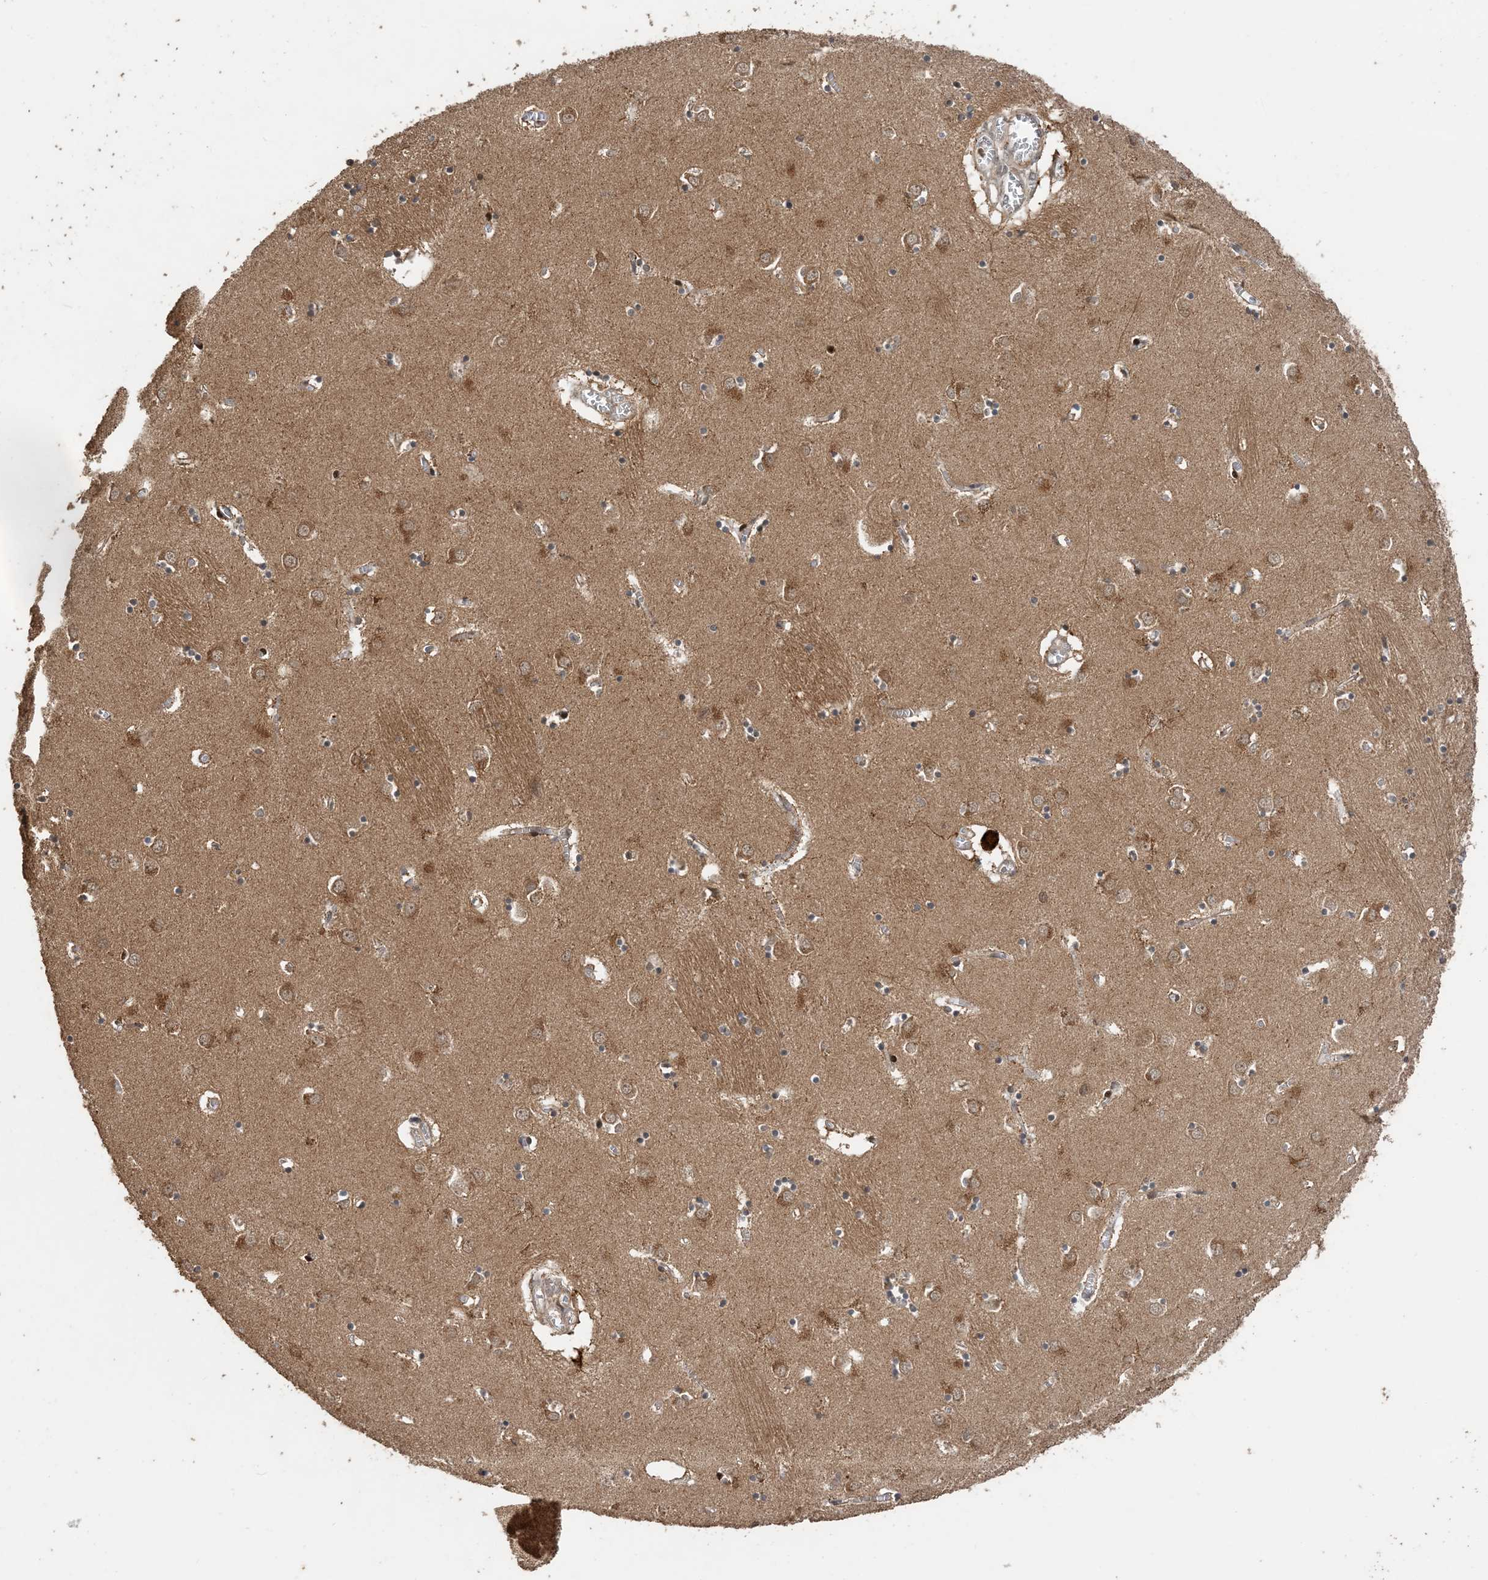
{"staining": {"intensity": "moderate", "quantity": "25%-75%", "location": "cytoplasmic/membranous,nuclear"}, "tissue": "caudate", "cell_type": "Glial cells", "image_type": "normal", "snomed": [{"axis": "morphology", "description": "Normal tissue, NOS"}, {"axis": "topography", "description": "Lateral ventricle wall"}], "caption": "Immunohistochemistry of benign caudate shows medium levels of moderate cytoplasmic/membranous,nuclear positivity in approximately 25%-75% of glial cells. (DAB = brown stain, brightfield microscopy at high magnification).", "gene": "ATP13A2", "patient": {"sex": "male", "age": 70}}